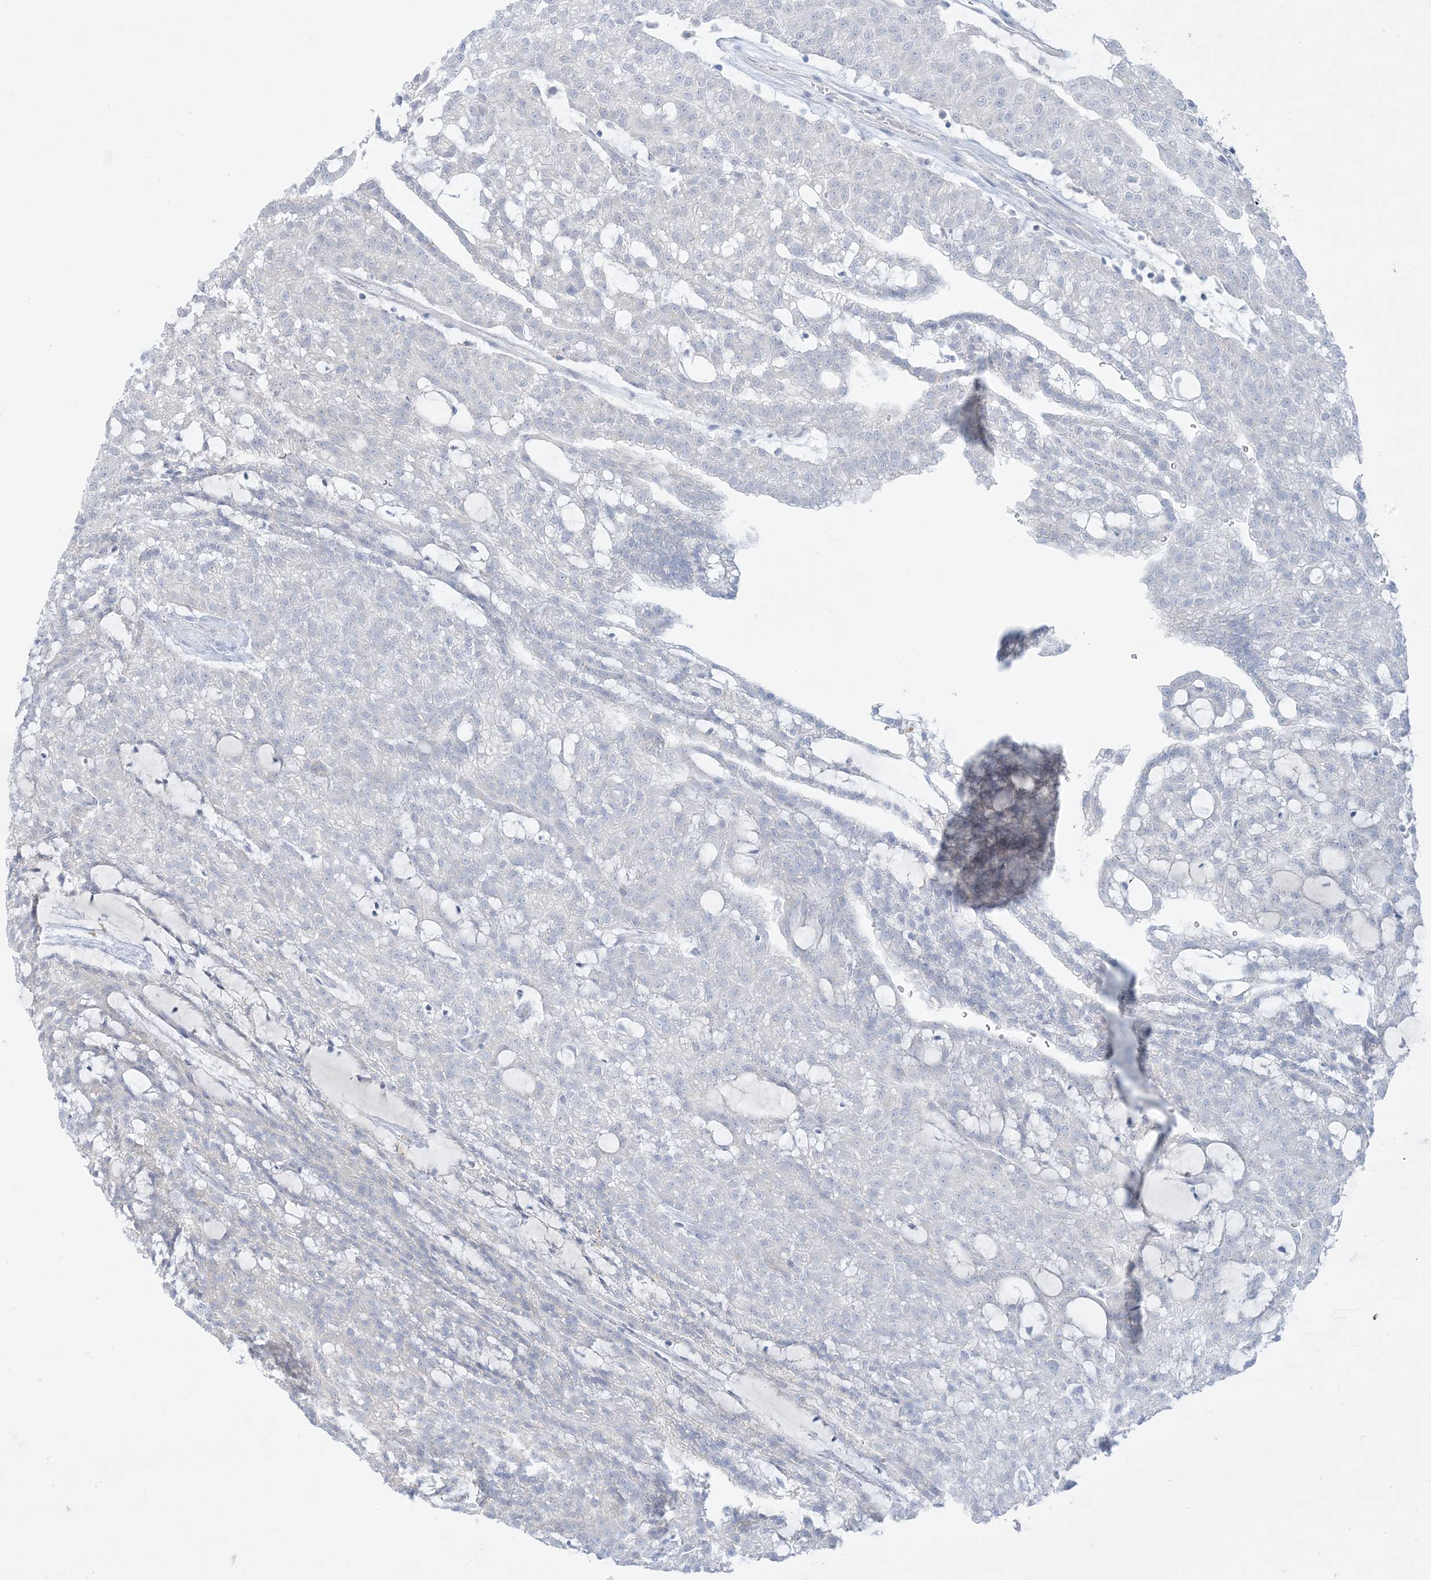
{"staining": {"intensity": "negative", "quantity": "none", "location": "none"}, "tissue": "renal cancer", "cell_type": "Tumor cells", "image_type": "cancer", "snomed": [{"axis": "morphology", "description": "Adenocarcinoma, NOS"}, {"axis": "topography", "description": "Kidney"}], "caption": "Immunohistochemistry photomicrograph of neoplastic tissue: renal cancer stained with DAB displays no significant protein staining in tumor cells. (DAB (3,3'-diaminobenzidine) IHC visualized using brightfield microscopy, high magnification).", "gene": "FAM184A", "patient": {"sex": "male", "age": 63}}